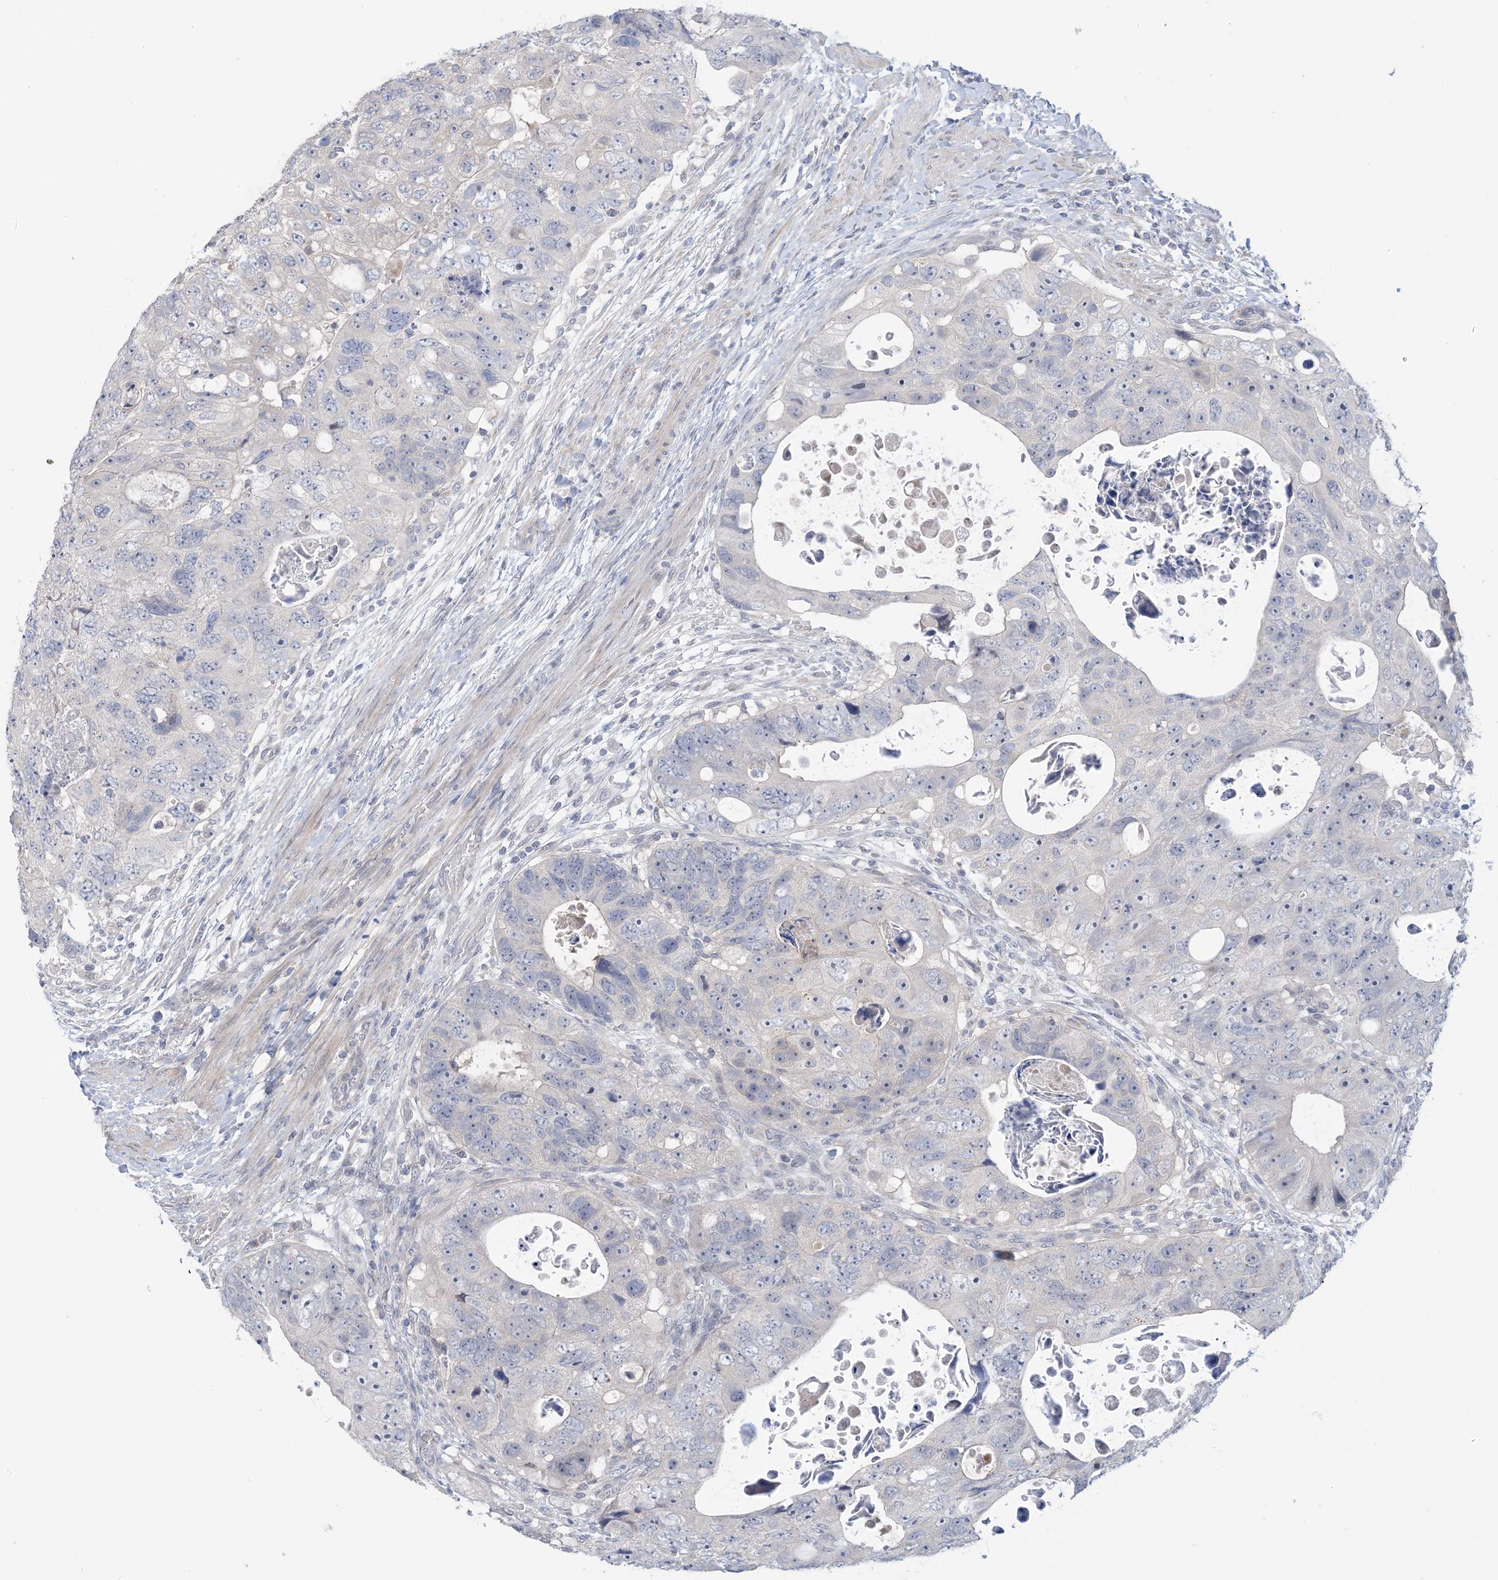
{"staining": {"intensity": "negative", "quantity": "none", "location": "none"}, "tissue": "colorectal cancer", "cell_type": "Tumor cells", "image_type": "cancer", "snomed": [{"axis": "morphology", "description": "Adenocarcinoma, NOS"}, {"axis": "topography", "description": "Rectum"}], "caption": "Photomicrograph shows no significant protein positivity in tumor cells of colorectal cancer.", "gene": "TTYH1", "patient": {"sex": "male", "age": 59}}